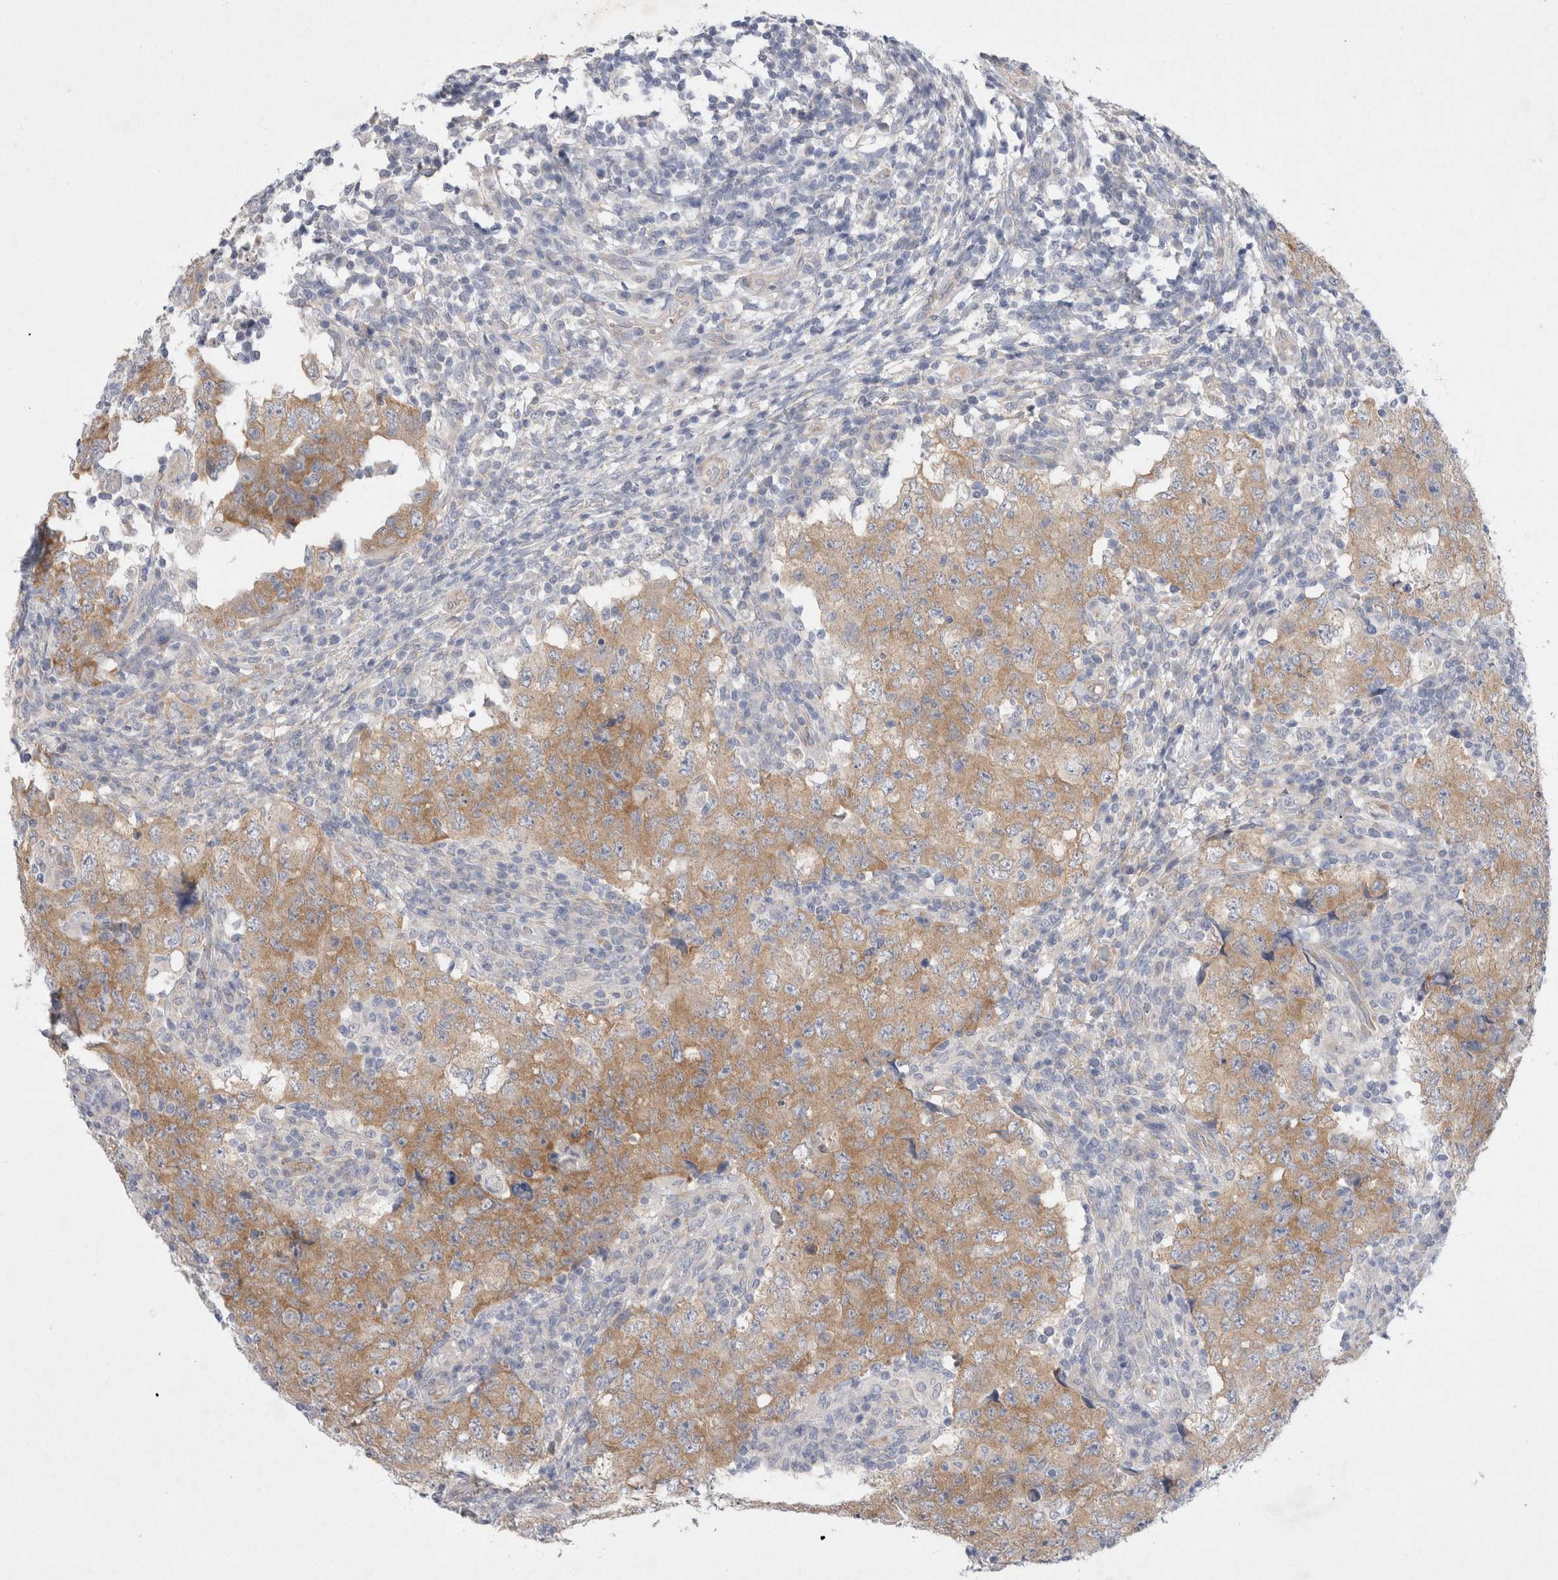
{"staining": {"intensity": "moderate", "quantity": ">75%", "location": "cytoplasmic/membranous"}, "tissue": "testis cancer", "cell_type": "Tumor cells", "image_type": "cancer", "snomed": [{"axis": "morphology", "description": "Carcinoma, Embryonal, NOS"}, {"axis": "topography", "description": "Testis"}], "caption": "The photomicrograph displays a brown stain indicating the presence of a protein in the cytoplasmic/membranous of tumor cells in embryonal carcinoma (testis). Nuclei are stained in blue.", "gene": "WIPF2", "patient": {"sex": "male", "age": 26}}